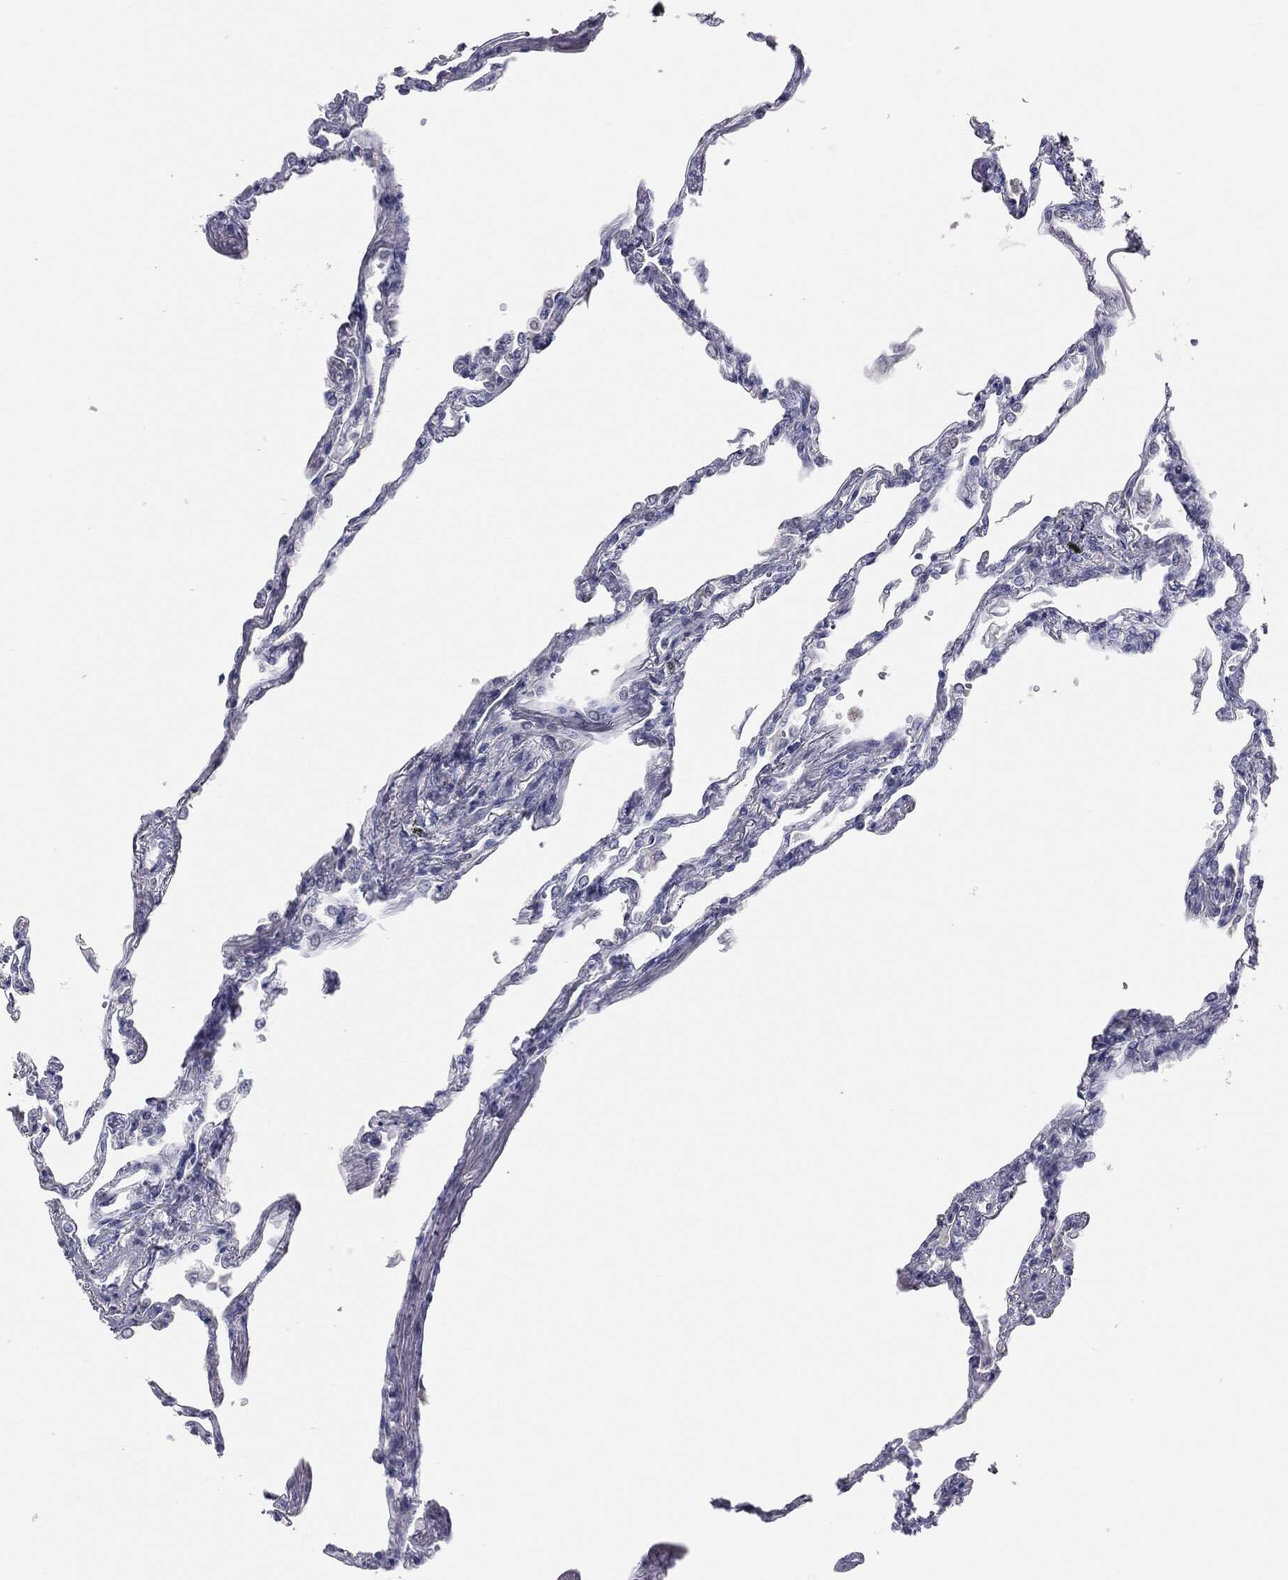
{"staining": {"intensity": "negative", "quantity": "none", "location": "none"}, "tissue": "lung", "cell_type": "Alveolar cells", "image_type": "normal", "snomed": [{"axis": "morphology", "description": "Normal tissue, NOS"}, {"axis": "topography", "description": "Lung"}], "caption": "IHC of normal lung shows no staining in alveolar cells.", "gene": "DMKN", "patient": {"sex": "male", "age": 78}}